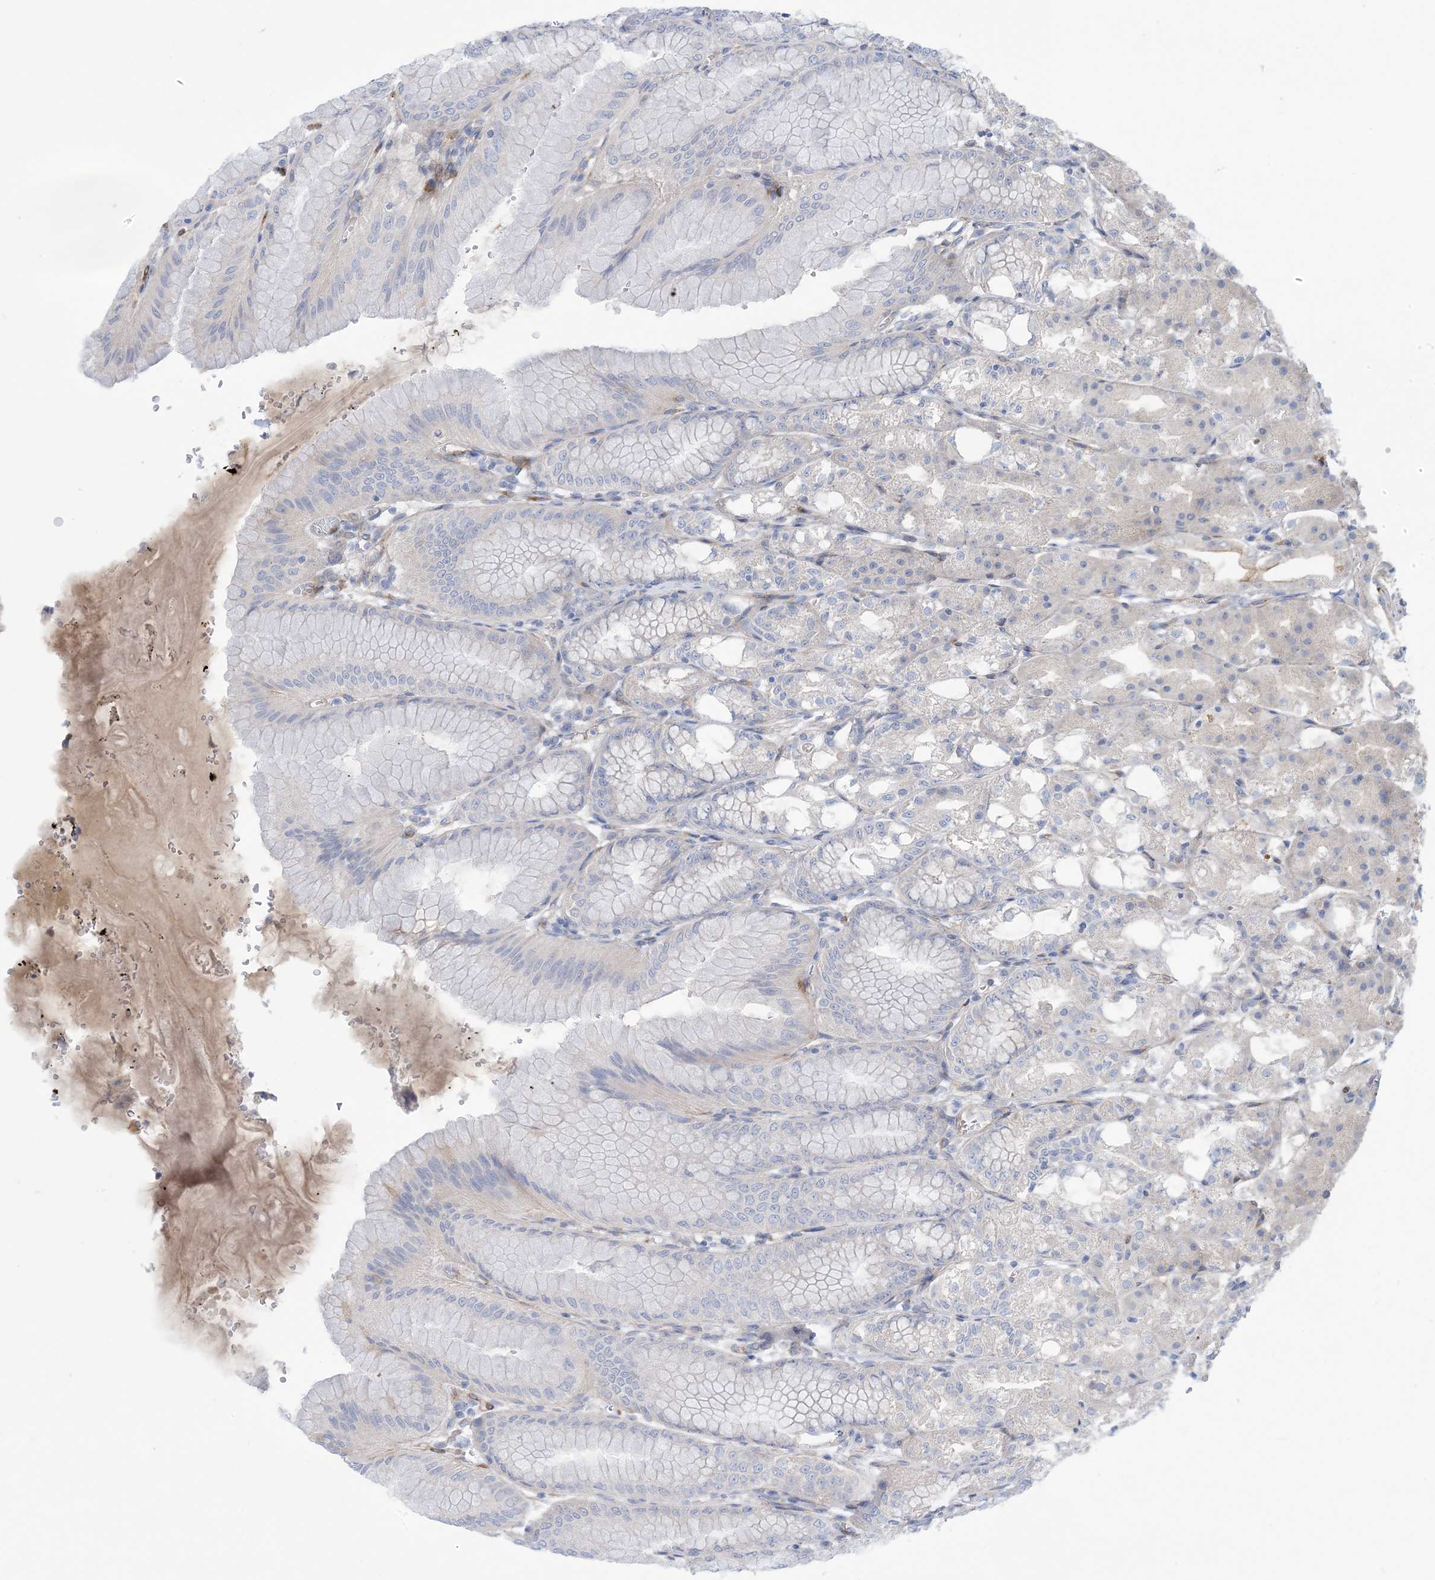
{"staining": {"intensity": "negative", "quantity": "none", "location": "none"}, "tissue": "stomach", "cell_type": "Glandular cells", "image_type": "normal", "snomed": [{"axis": "morphology", "description": "Normal tissue, NOS"}, {"axis": "topography", "description": "Stomach, lower"}], "caption": "The micrograph reveals no staining of glandular cells in unremarkable stomach. (Immunohistochemistry, brightfield microscopy, high magnification).", "gene": "RBMS3", "patient": {"sex": "male", "age": 71}}